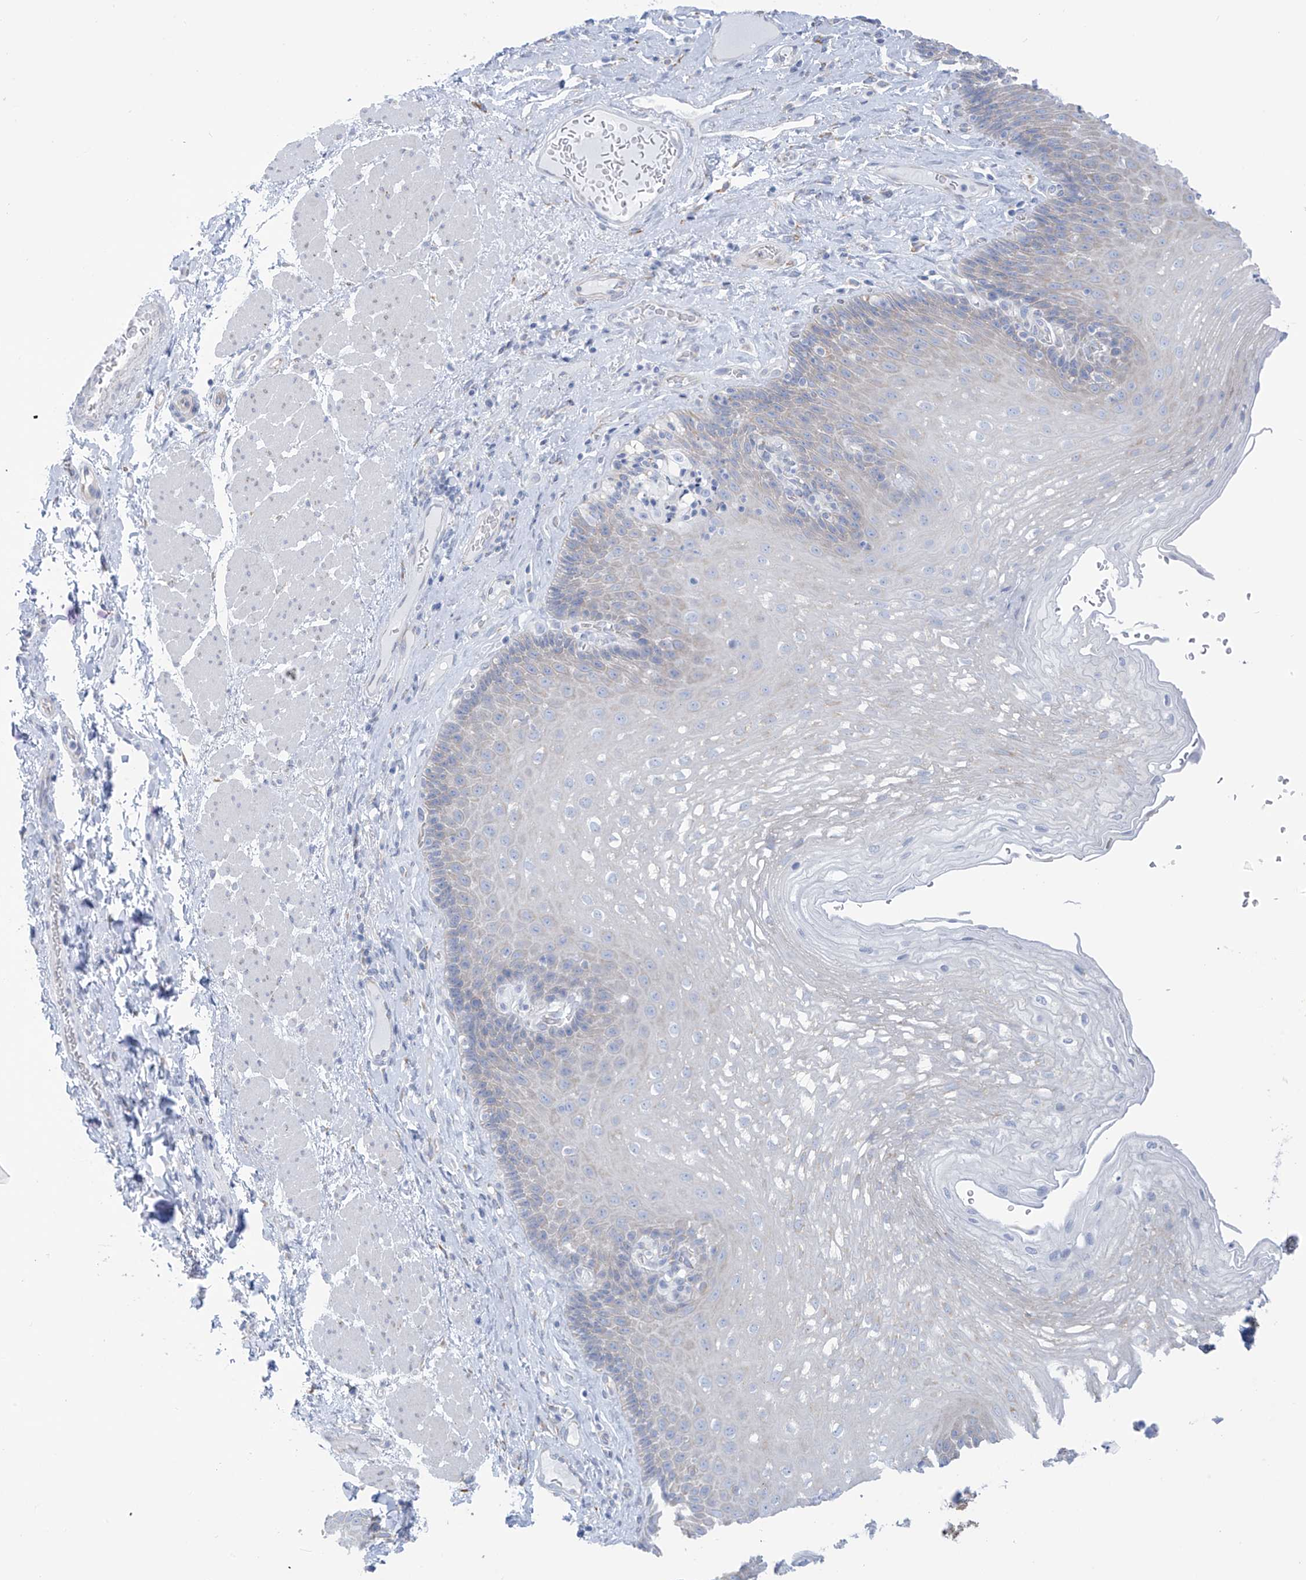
{"staining": {"intensity": "negative", "quantity": "none", "location": "none"}, "tissue": "esophagus", "cell_type": "Squamous epithelial cells", "image_type": "normal", "snomed": [{"axis": "morphology", "description": "Normal tissue, NOS"}, {"axis": "topography", "description": "Esophagus"}], "caption": "Micrograph shows no significant protein expression in squamous epithelial cells of benign esophagus. (DAB immunohistochemistry visualized using brightfield microscopy, high magnification).", "gene": "RCN2", "patient": {"sex": "female", "age": 66}}